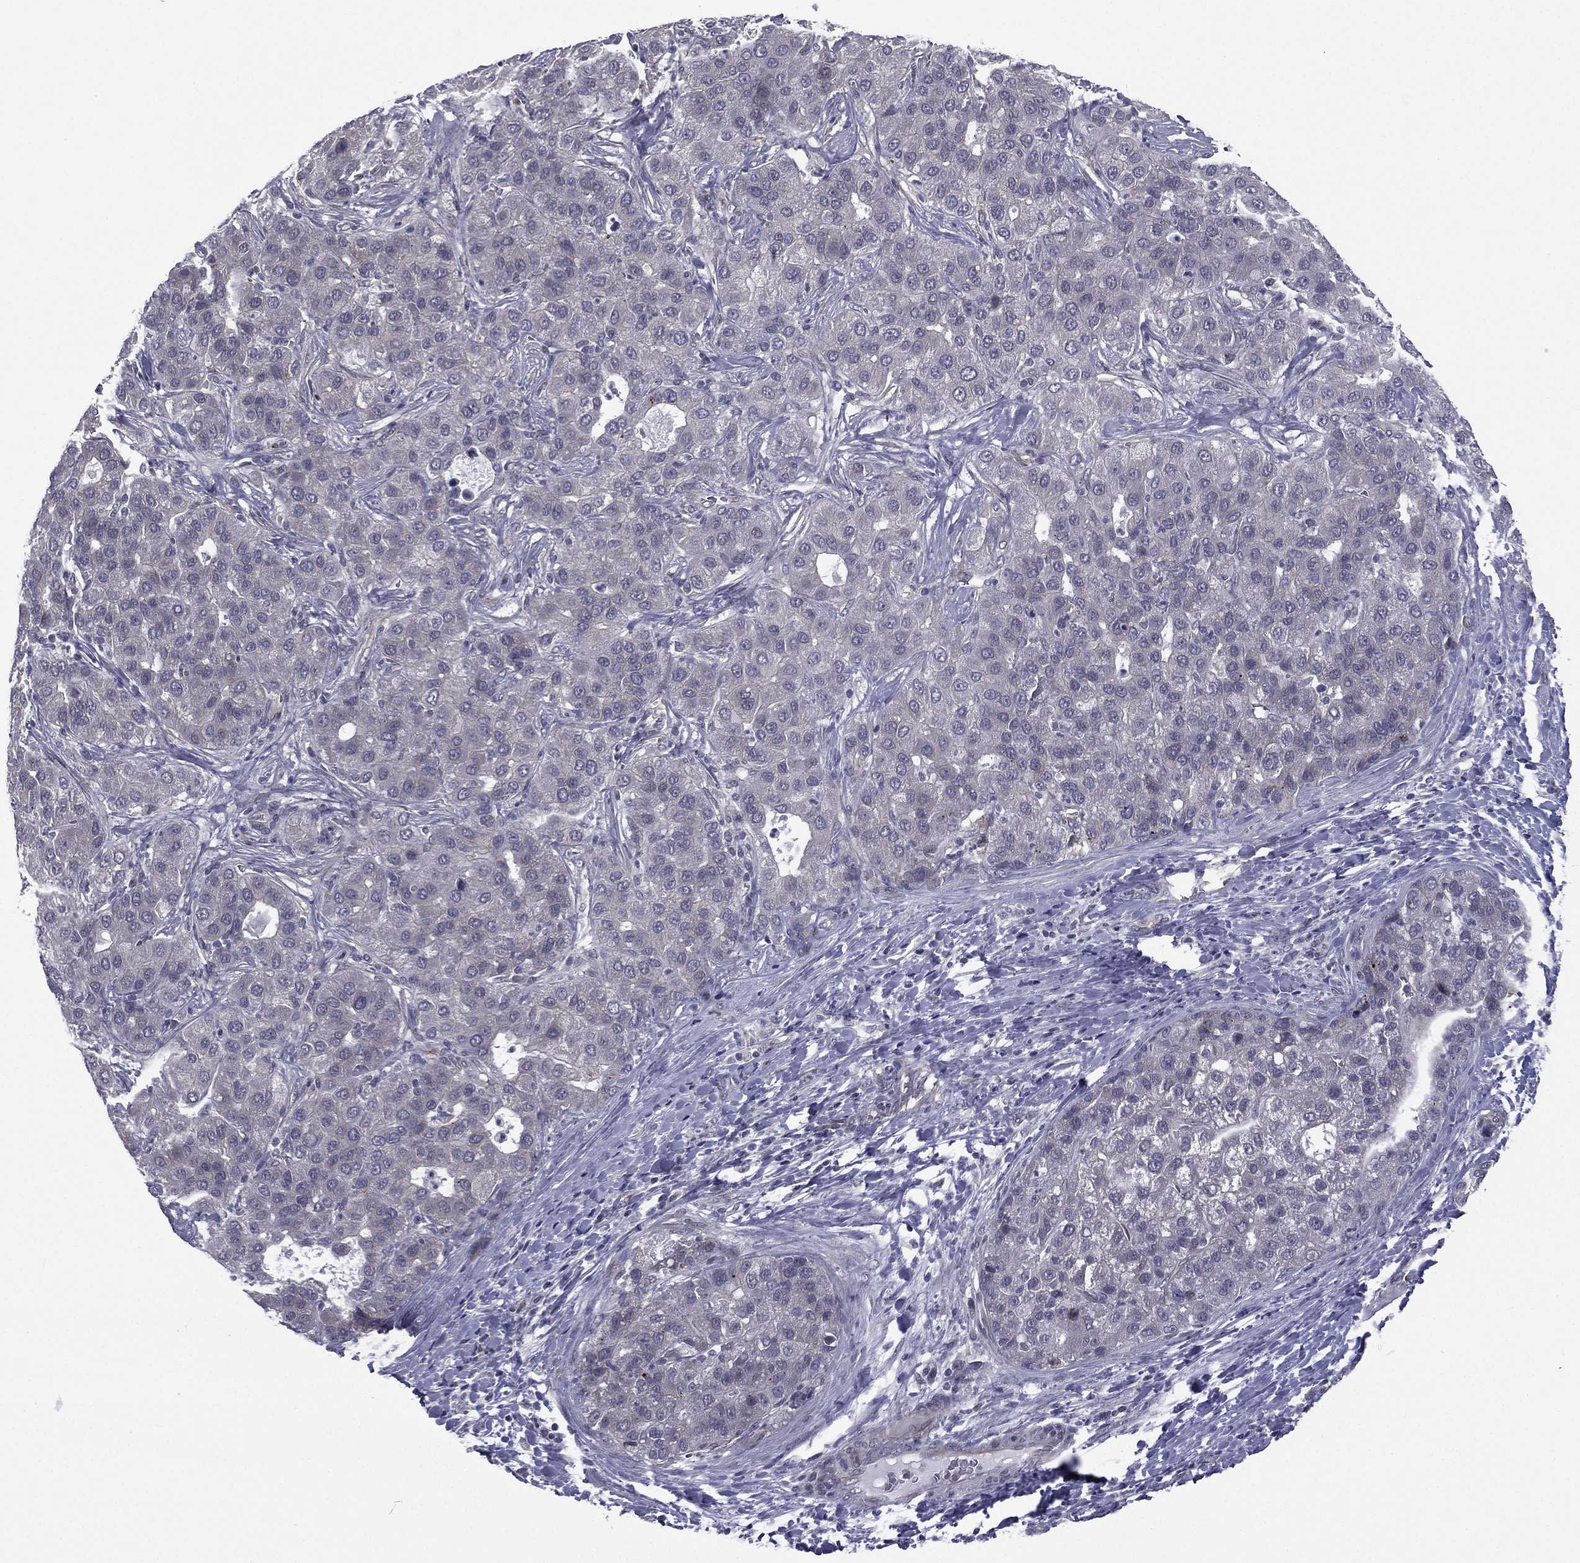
{"staining": {"intensity": "negative", "quantity": "none", "location": "none"}, "tissue": "liver cancer", "cell_type": "Tumor cells", "image_type": "cancer", "snomed": [{"axis": "morphology", "description": "Carcinoma, Hepatocellular, NOS"}, {"axis": "topography", "description": "Liver"}], "caption": "Protein analysis of hepatocellular carcinoma (liver) shows no significant staining in tumor cells.", "gene": "ACTRT2", "patient": {"sex": "male", "age": 65}}